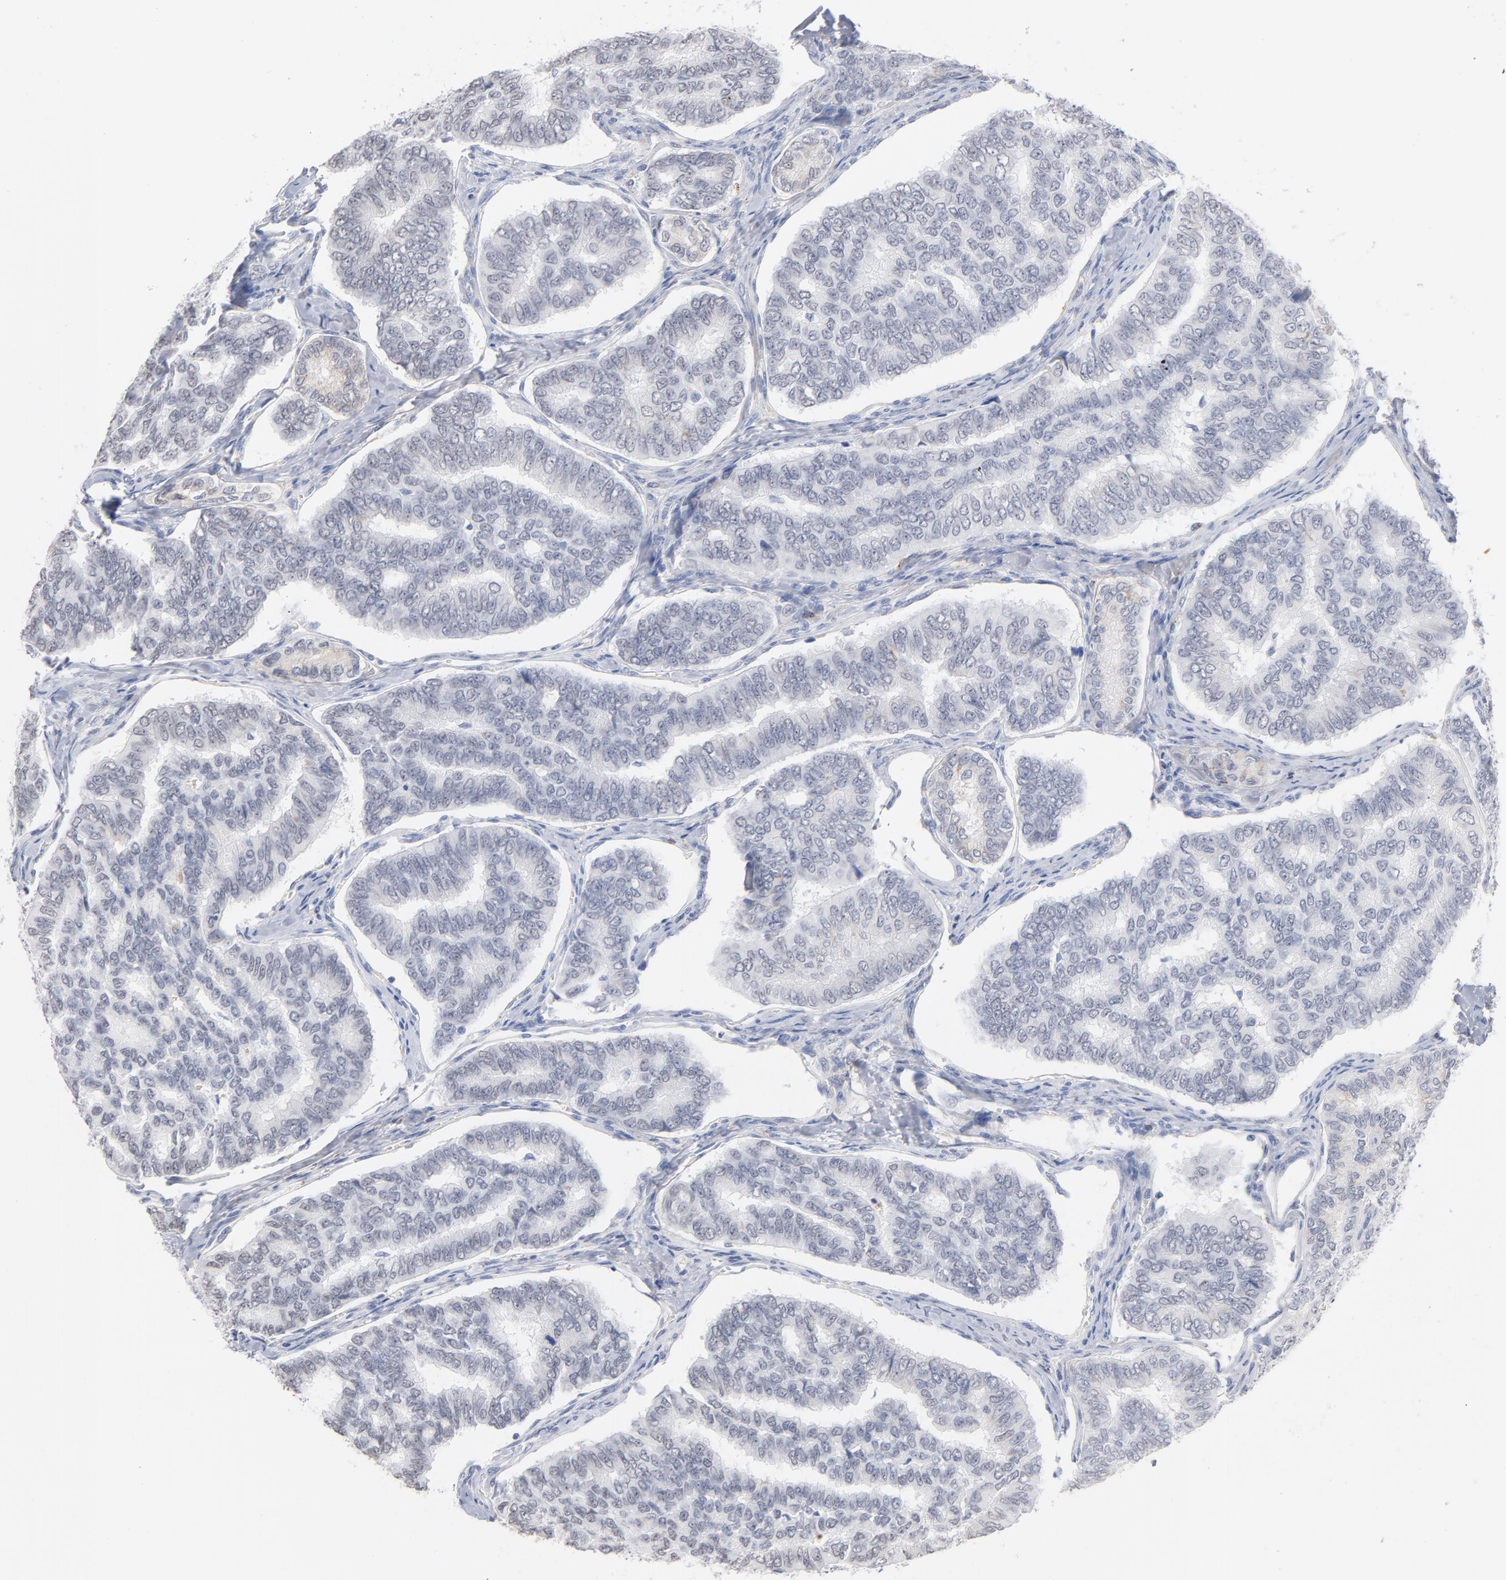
{"staining": {"intensity": "negative", "quantity": "none", "location": "none"}, "tissue": "thyroid cancer", "cell_type": "Tumor cells", "image_type": "cancer", "snomed": [{"axis": "morphology", "description": "Papillary adenocarcinoma, NOS"}, {"axis": "topography", "description": "Thyroid gland"}], "caption": "Immunohistochemistry (IHC) micrograph of thyroid cancer stained for a protein (brown), which shows no positivity in tumor cells.", "gene": "LTBP2", "patient": {"sex": "female", "age": 35}}